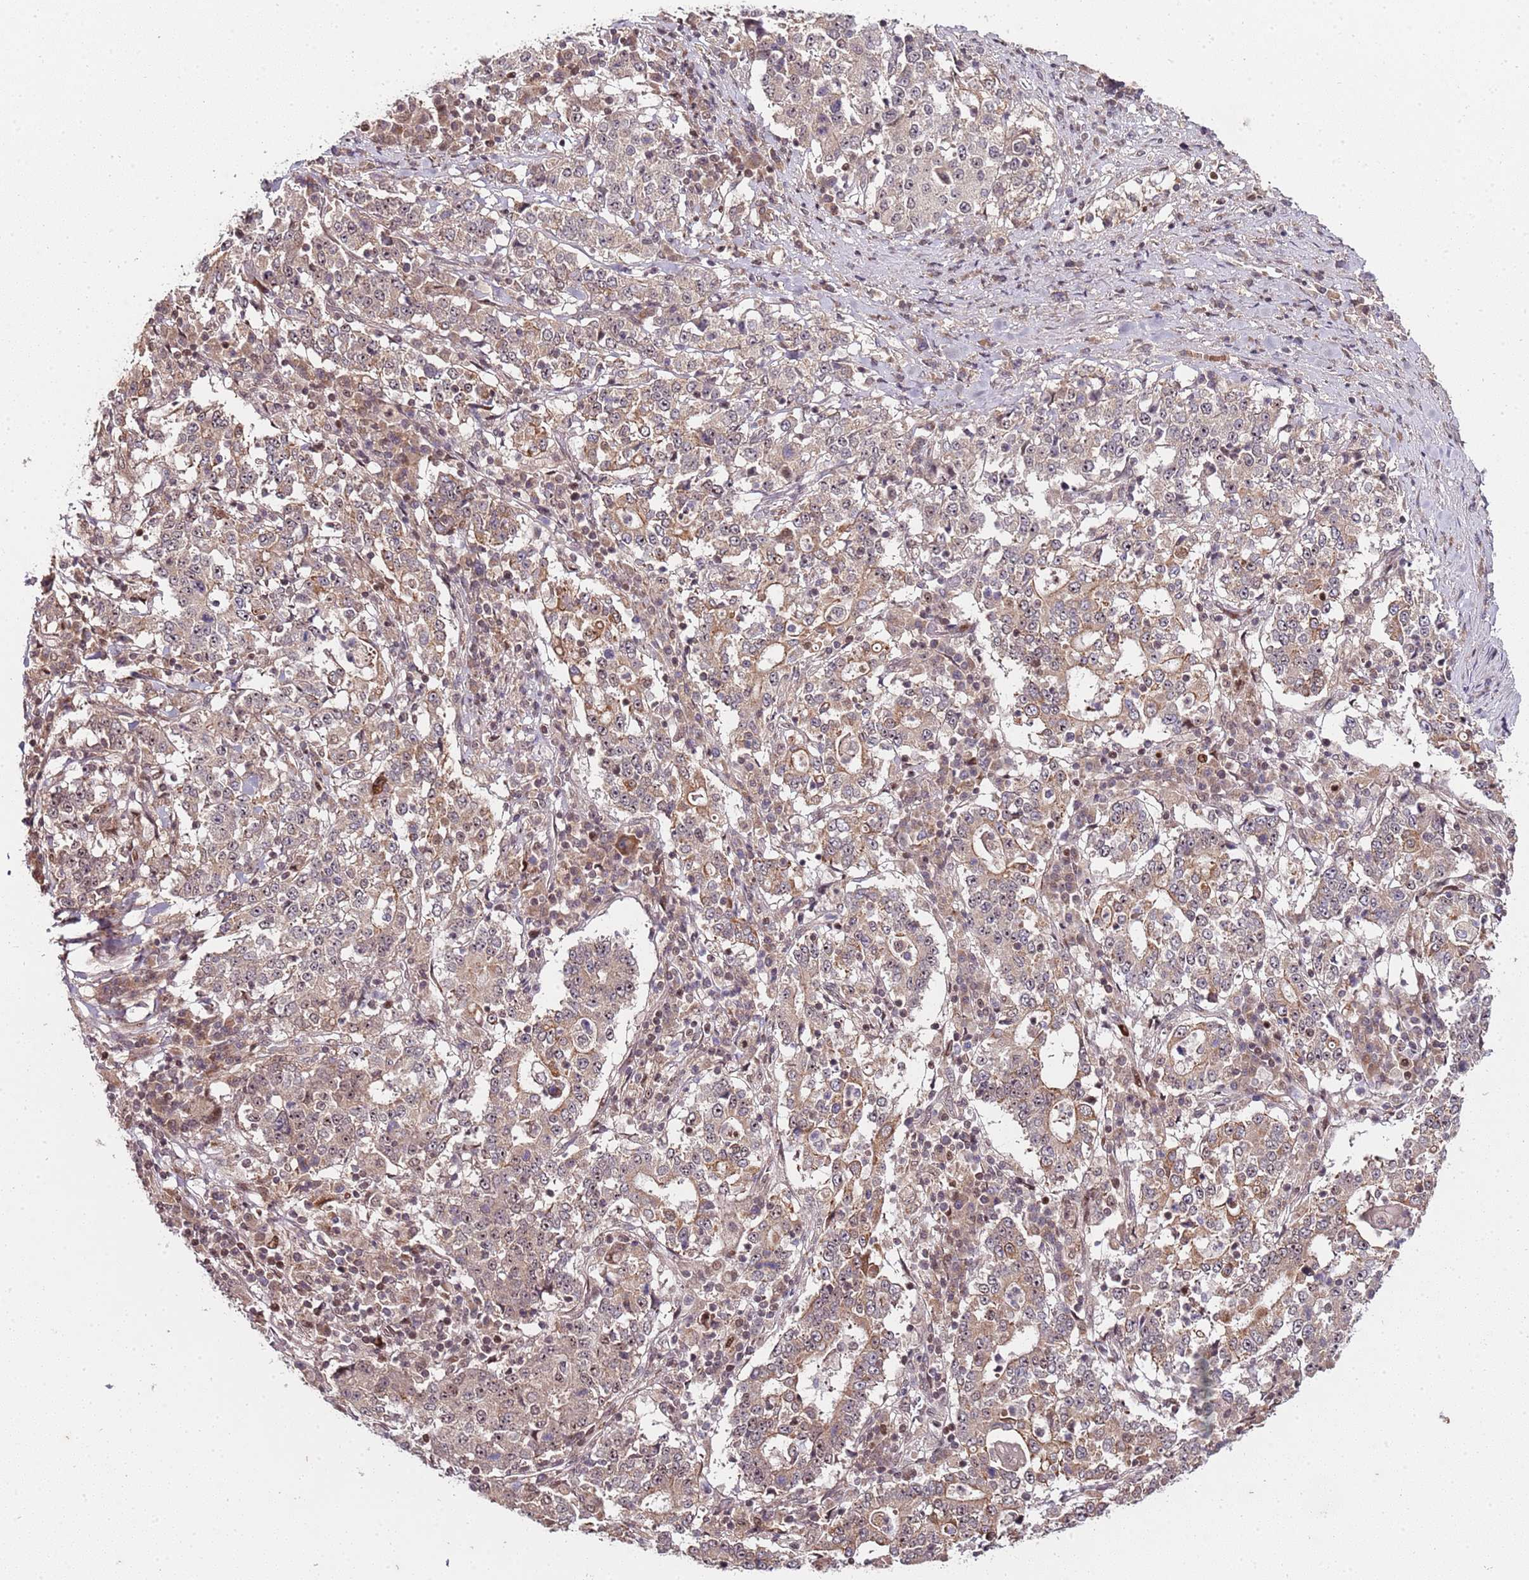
{"staining": {"intensity": "weak", "quantity": ">75%", "location": "cytoplasmic/membranous"}, "tissue": "stomach cancer", "cell_type": "Tumor cells", "image_type": "cancer", "snomed": [{"axis": "morphology", "description": "Adenocarcinoma, NOS"}, {"axis": "topography", "description": "Stomach"}], "caption": "An immunohistochemistry photomicrograph of neoplastic tissue is shown. Protein staining in brown shows weak cytoplasmic/membranous positivity in stomach cancer (adenocarcinoma) within tumor cells.", "gene": "EDC3", "patient": {"sex": "male", "age": 59}}